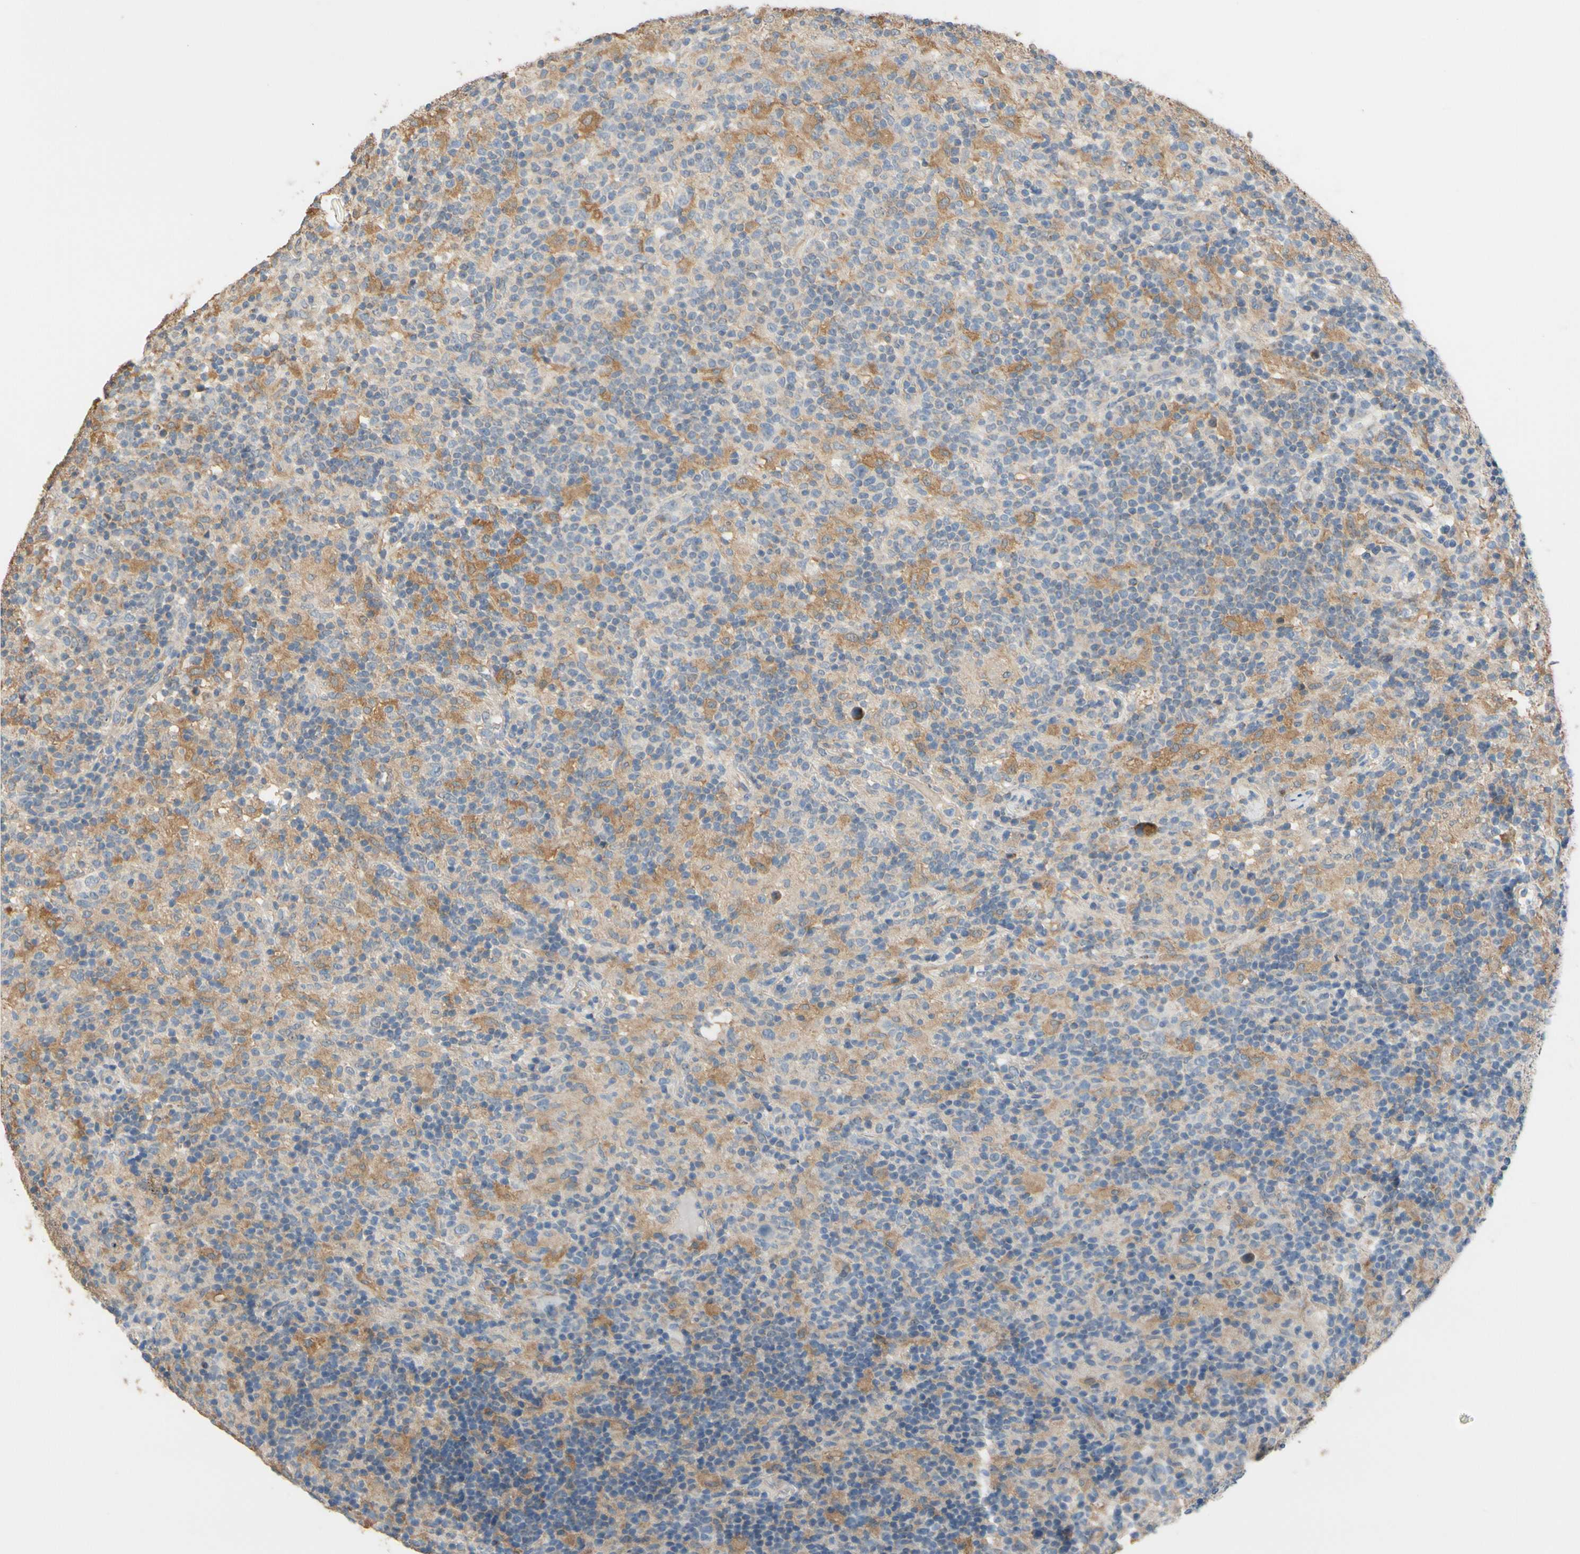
{"staining": {"intensity": "strong", "quantity": "25%-75%", "location": "cytoplasmic/membranous"}, "tissue": "lymphoma", "cell_type": "Tumor cells", "image_type": "cancer", "snomed": [{"axis": "morphology", "description": "Hodgkin's disease, NOS"}, {"axis": "topography", "description": "Lymph node"}], "caption": "DAB (3,3'-diaminobenzidine) immunohistochemical staining of human lymphoma shows strong cytoplasmic/membranous protein staining in approximately 25%-75% of tumor cells. The protein is stained brown, and the nuclei are stained in blue (DAB IHC with brightfield microscopy, high magnification).", "gene": "ALDH1A2", "patient": {"sex": "male", "age": 70}}